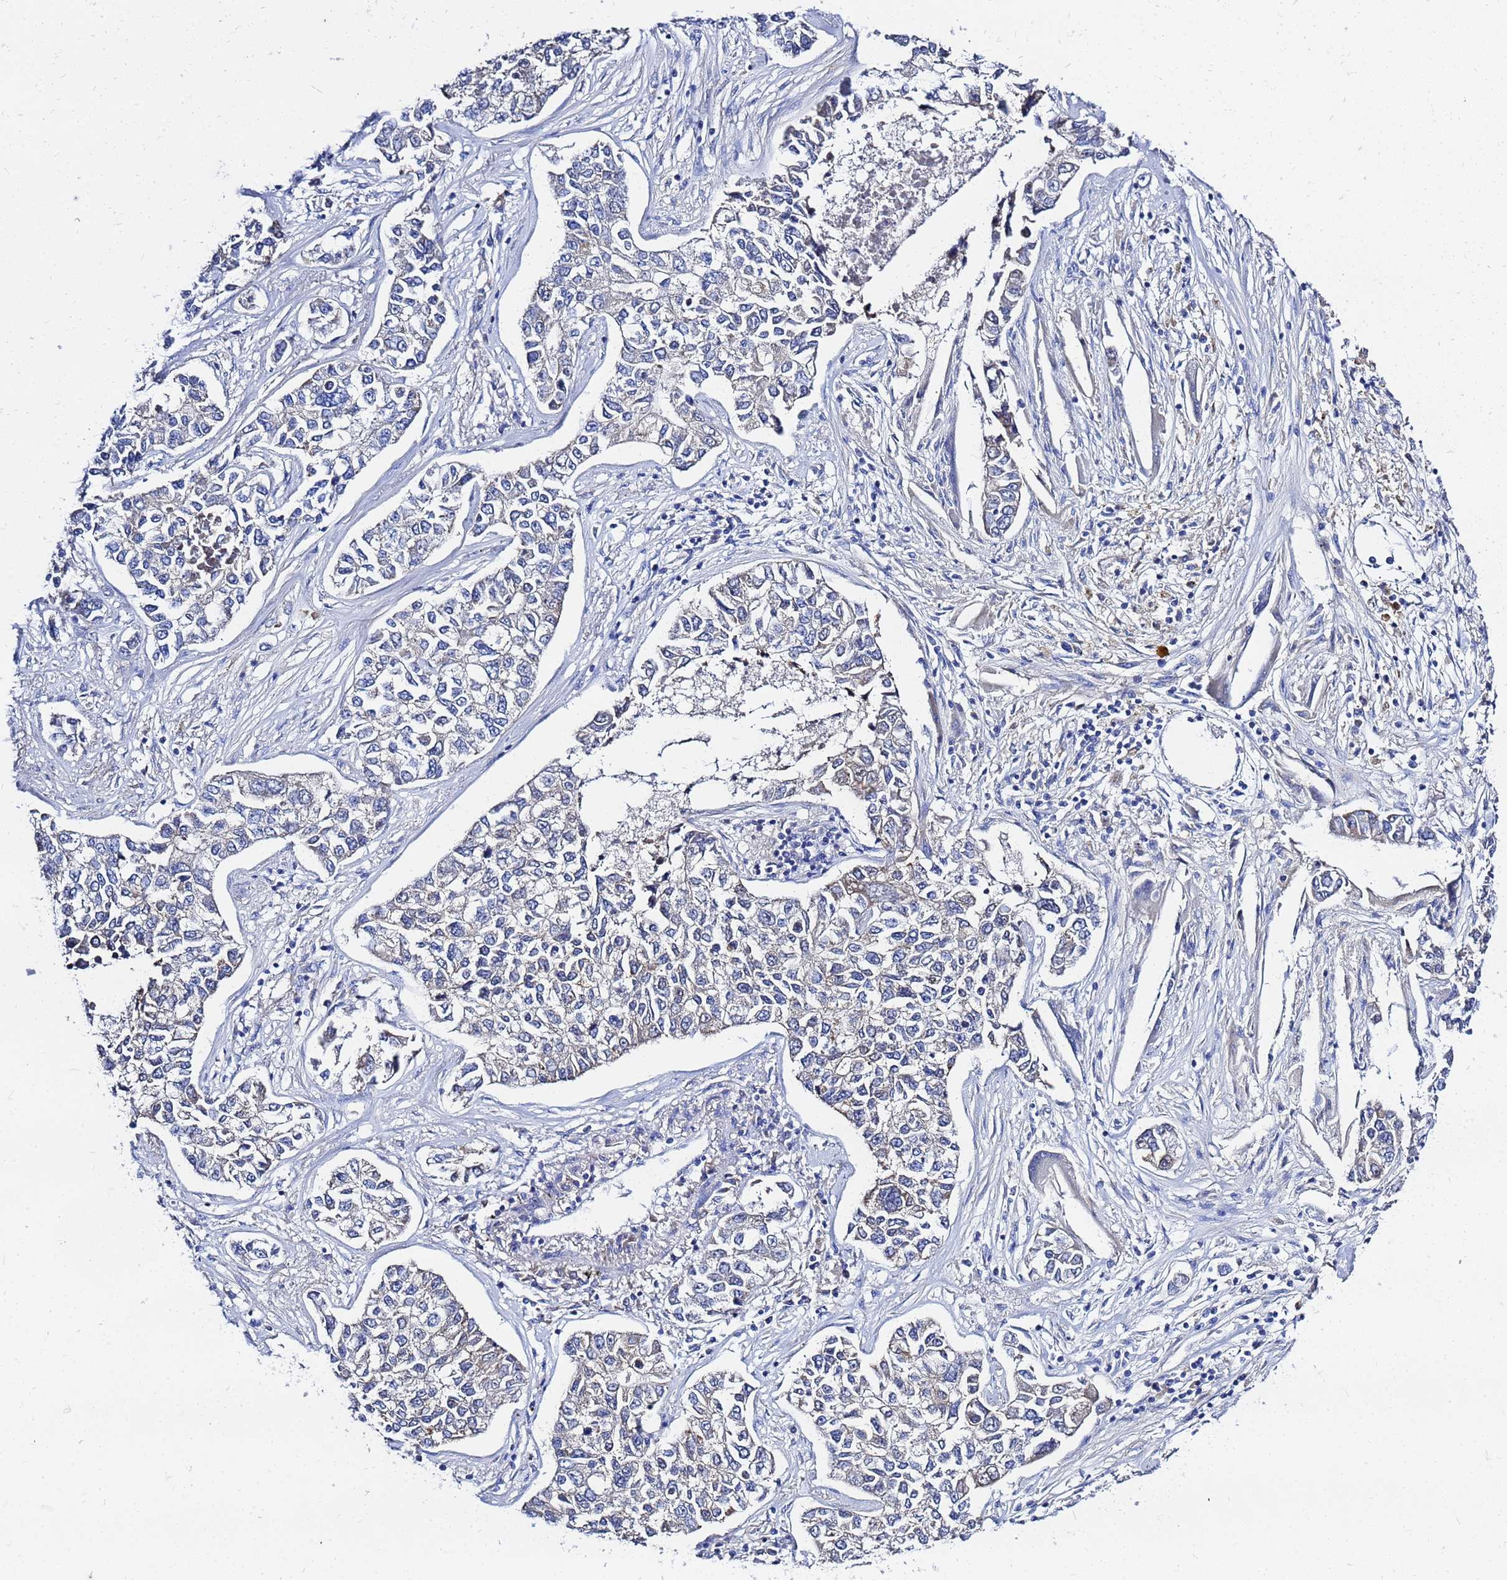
{"staining": {"intensity": "weak", "quantity": "<25%", "location": "cytoplasmic/membranous"}, "tissue": "lung cancer", "cell_type": "Tumor cells", "image_type": "cancer", "snomed": [{"axis": "morphology", "description": "Adenocarcinoma, NOS"}, {"axis": "topography", "description": "Lung"}], "caption": "Immunohistochemistry (IHC) micrograph of lung cancer (adenocarcinoma) stained for a protein (brown), which reveals no expression in tumor cells.", "gene": "FAHD2A", "patient": {"sex": "male", "age": 49}}